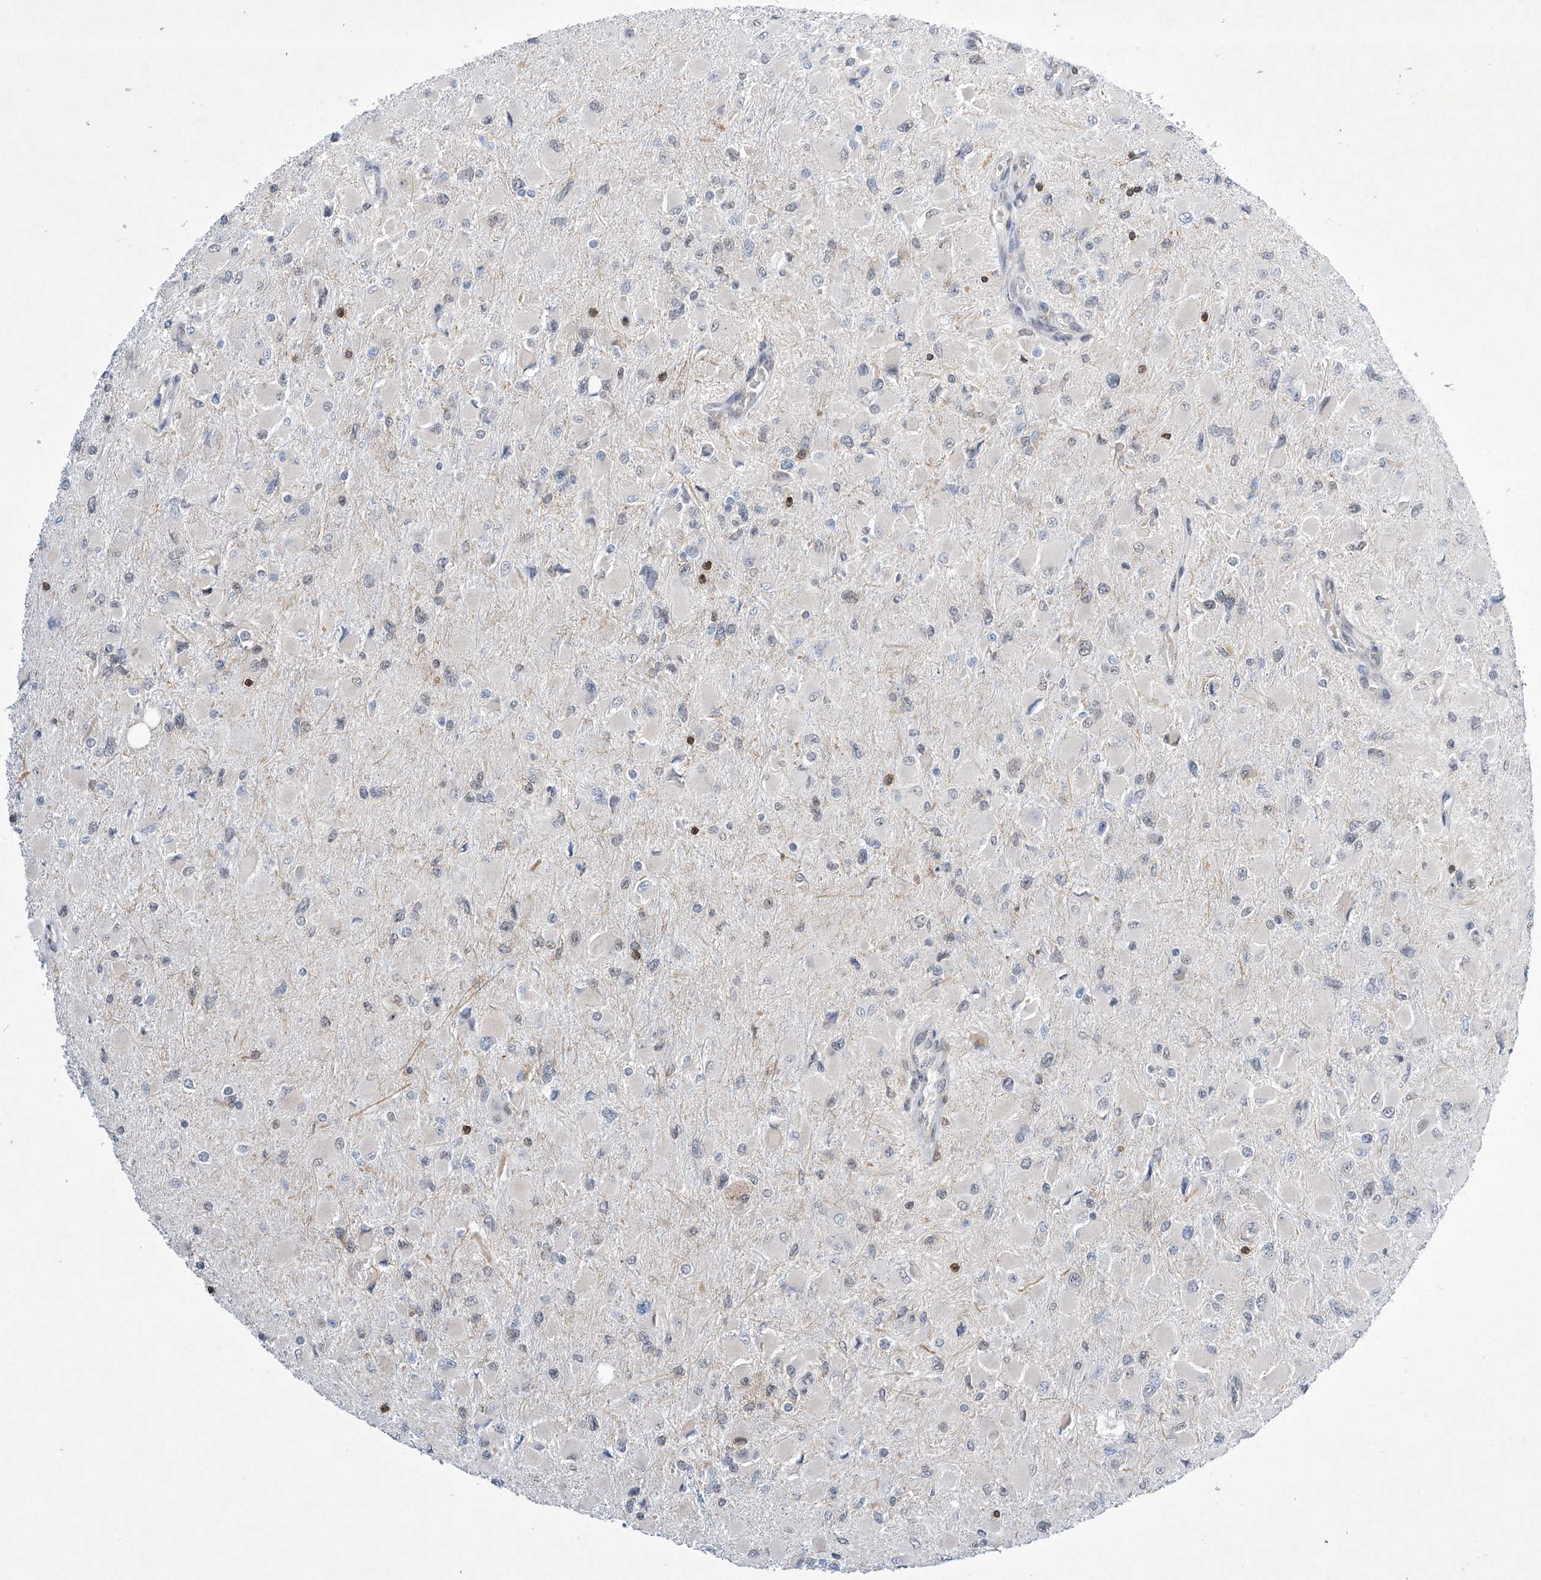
{"staining": {"intensity": "negative", "quantity": "none", "location": "none"}, "tissue": "glioma", "cell_type": "Tumor cells", "image_type": "cancer", "snomed": [{"axis": "morphology", "description": "Glioma, malignant, High grade"}, {"axis": "topography", "description": "Cerebral cortex"}], "caption": "Tumor cells show no significant staining in glioma.", "gene": "MSL3", "patient": {"sex": "female", "age": 36}}